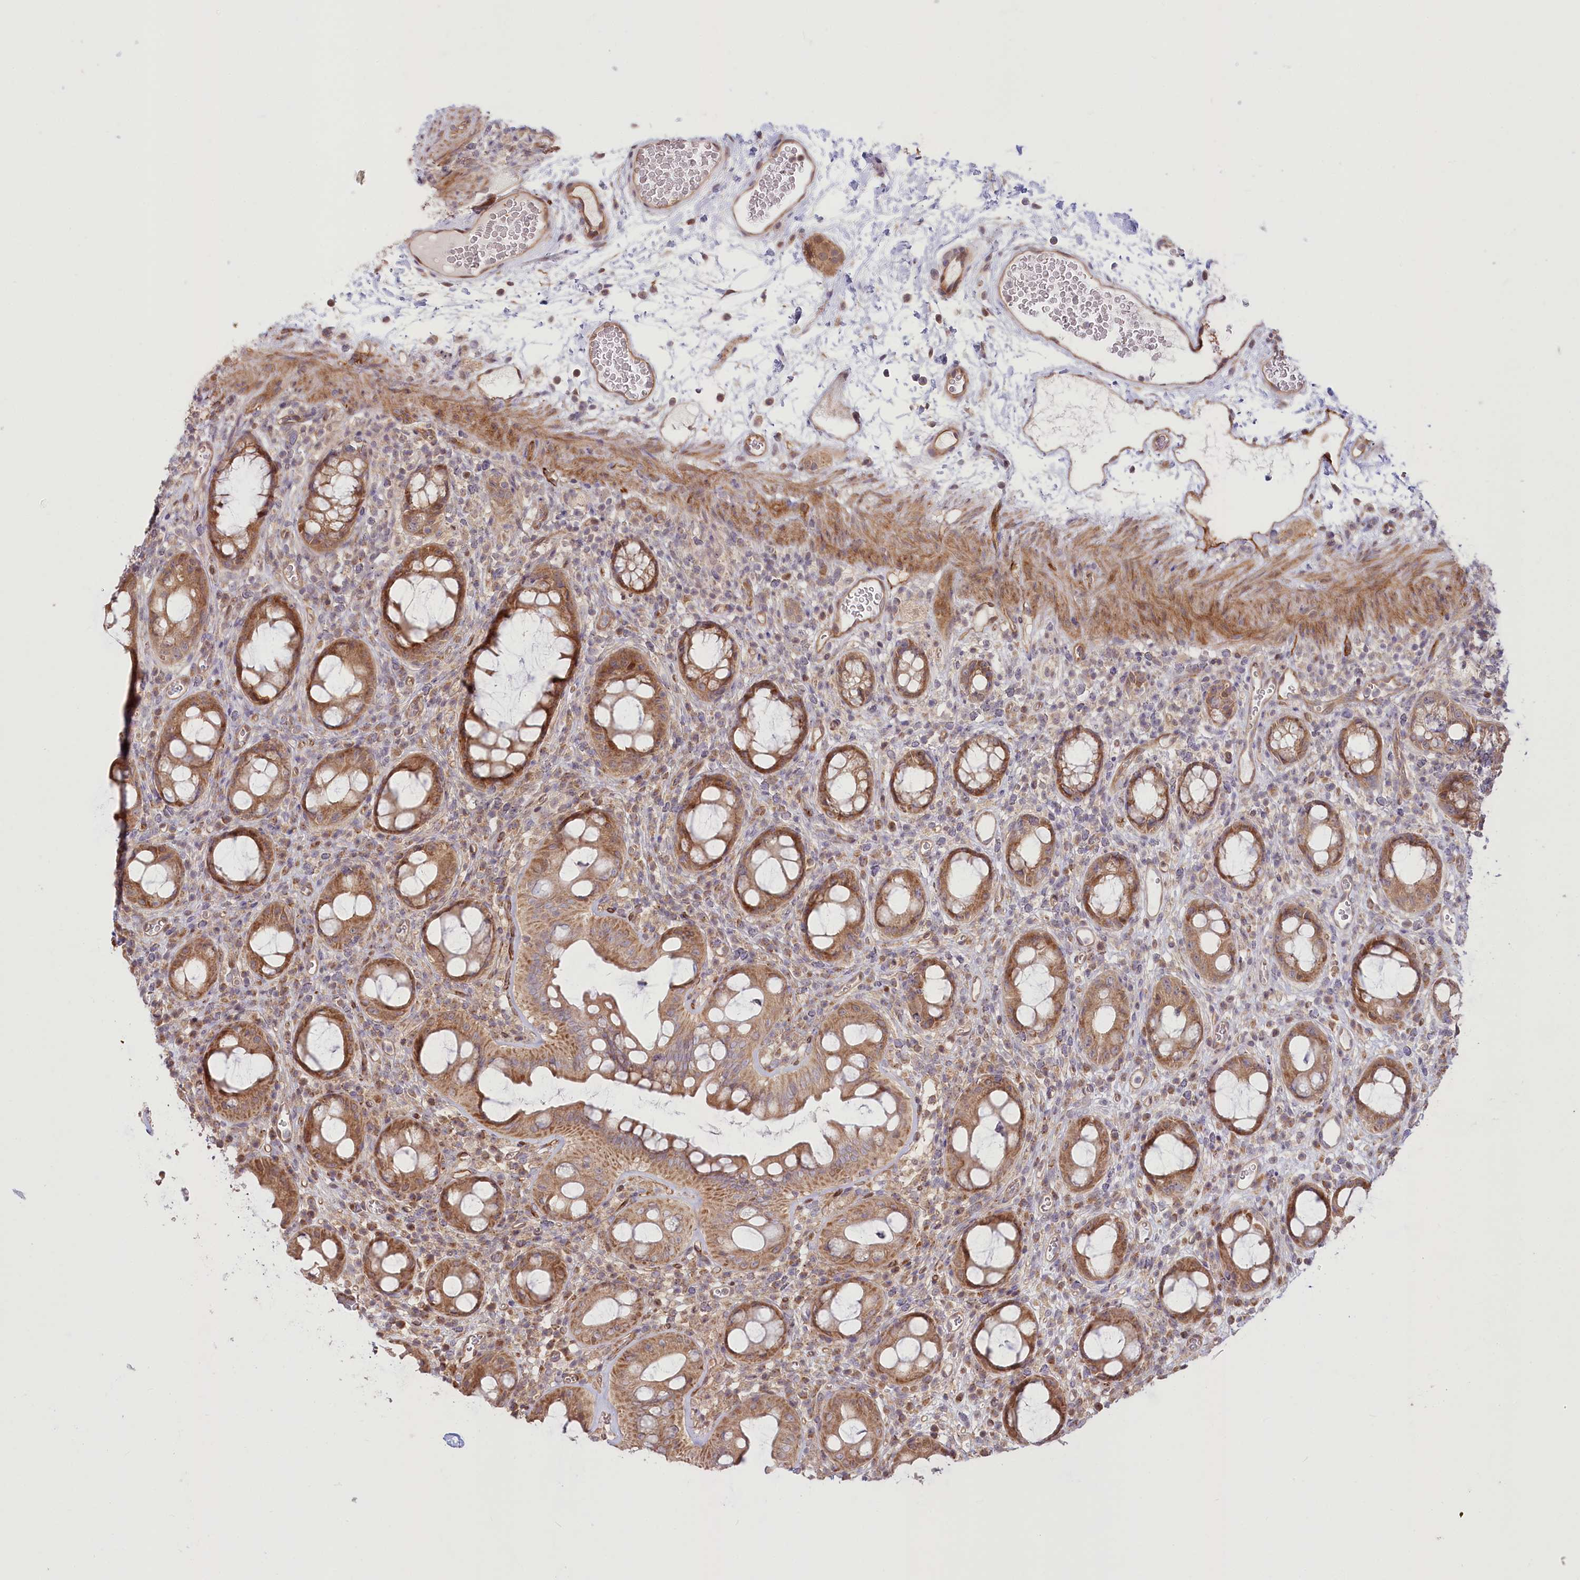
{"staining": {"intensity": "moderate", "quantity": ">75%", "location": "cytoplasmic/membranous"}, "tissue": "rectum", "cell_type": "Glandular cells", "image_type": "normal", "snomed": [{"axis": "morphology", "description": "Normal tissue, NOS"}, {"axis": "topography", "description": "Rectum"}], "caption": "Immunohistochemistry (IHC) staining of benign rectum, which reveals medium levels of moderate cytoplasmic/membranous positivity in approximately >75% of glandular cells indicating moderate cytoplasmic/membranous protein staining. The staining was performed using DAB (brown) for protein detection and nuclei were counterstained in hematoxylin (blue).", "gene": "CEP70", "patient": {"sex": "female", "age": 57}}